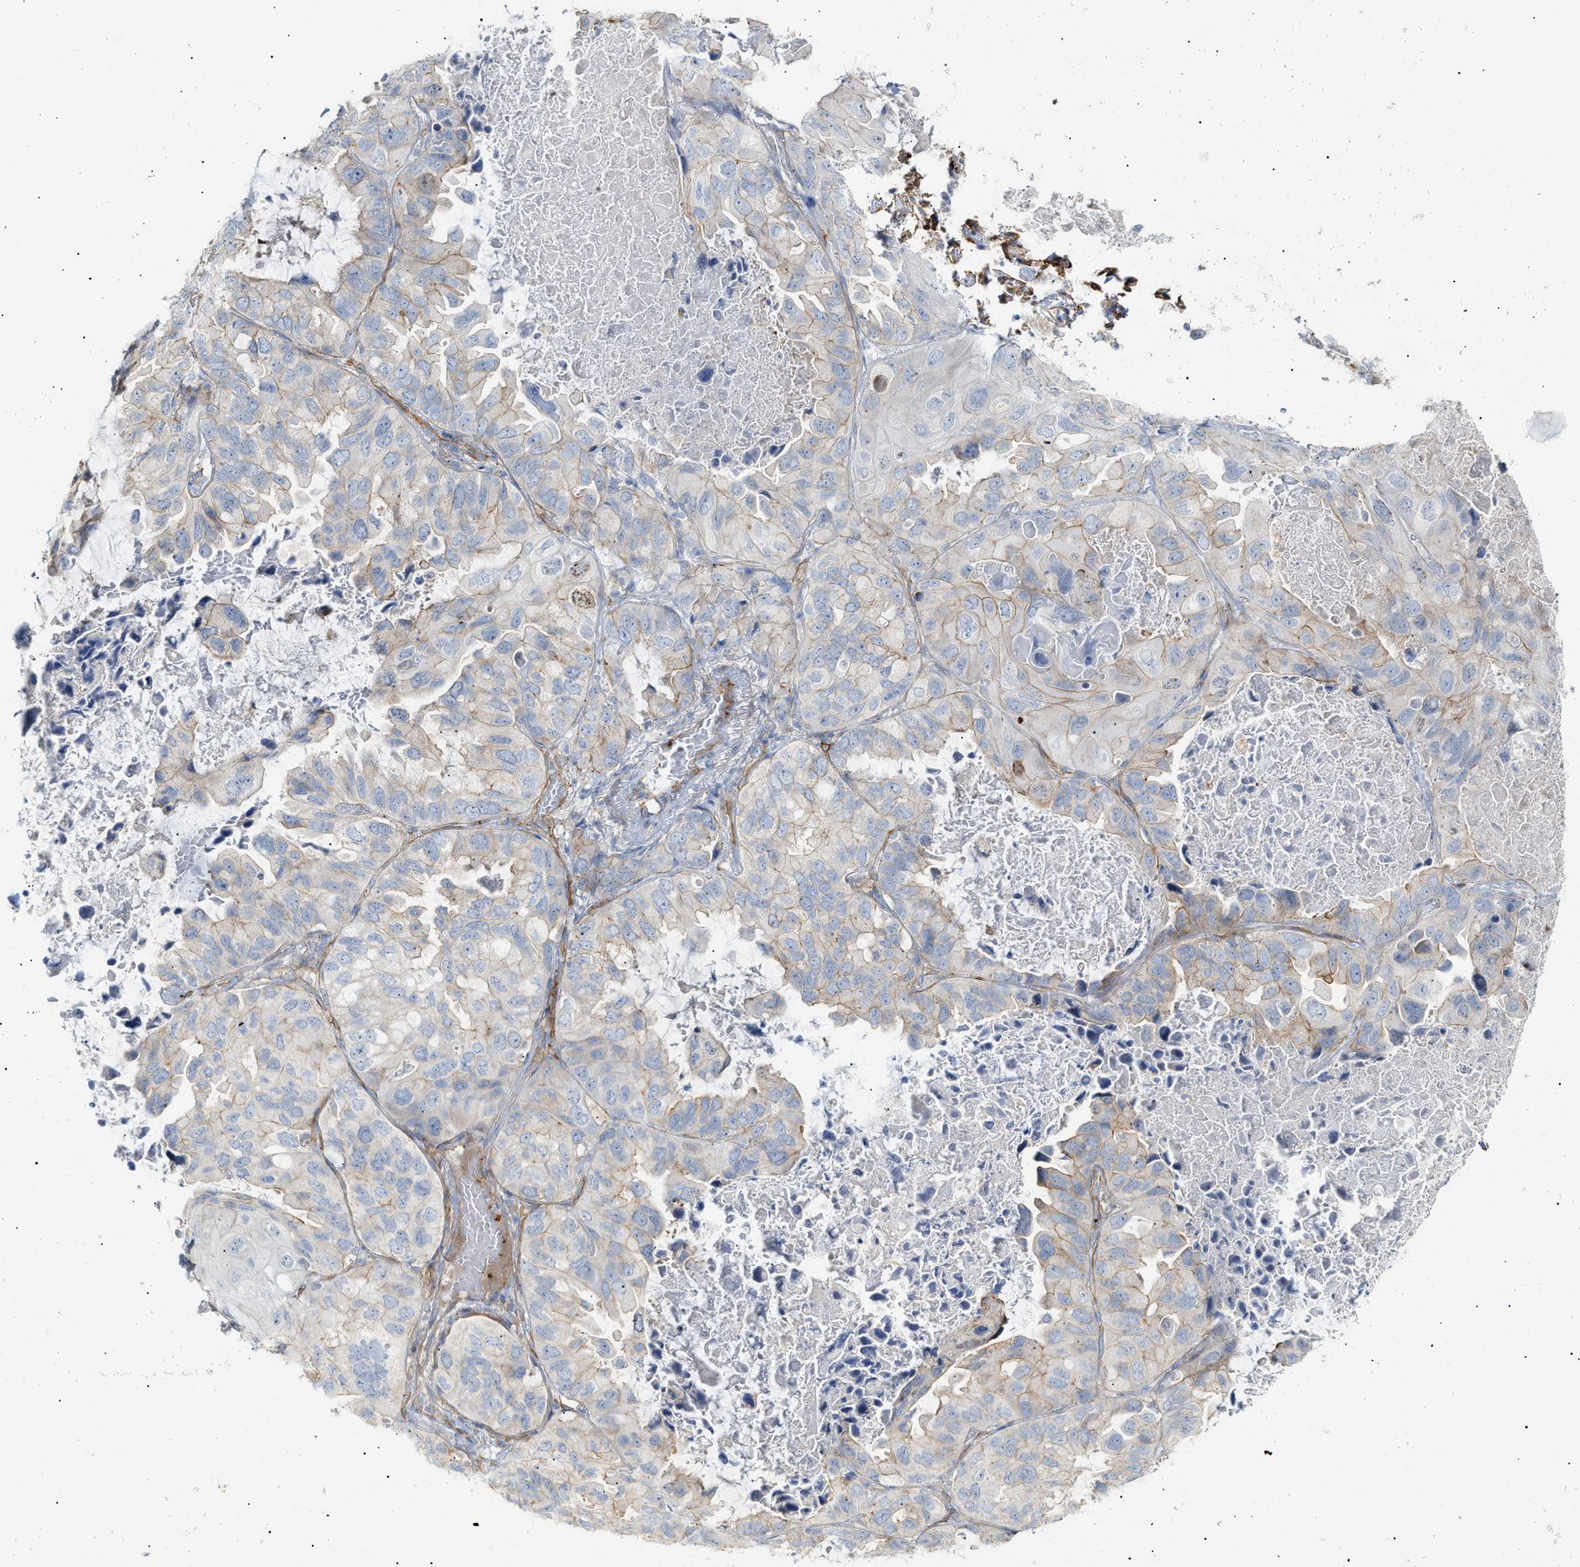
{"staining": {"intensity": "weak", "quantity": "25%-75%", "location": "cytoplasmic/membranous"}, "tissue": "lung cancer", "cell_type": "Tumor cells", "image_type": "cancer", "snomed": [{"axis": "morphology", "description": "Squamous cell carcinoma, NOS"}, {"axis": "topography", "description": "Lung"}], "caption": "Protein expression analysis of squamous cell carcinoma (lung) displays weak cytoplasmic/membranous expression in about 25%-75% of tumor cells.", "gene": "ZFHX2", "patient": {"sex": "female", "age": 73}}